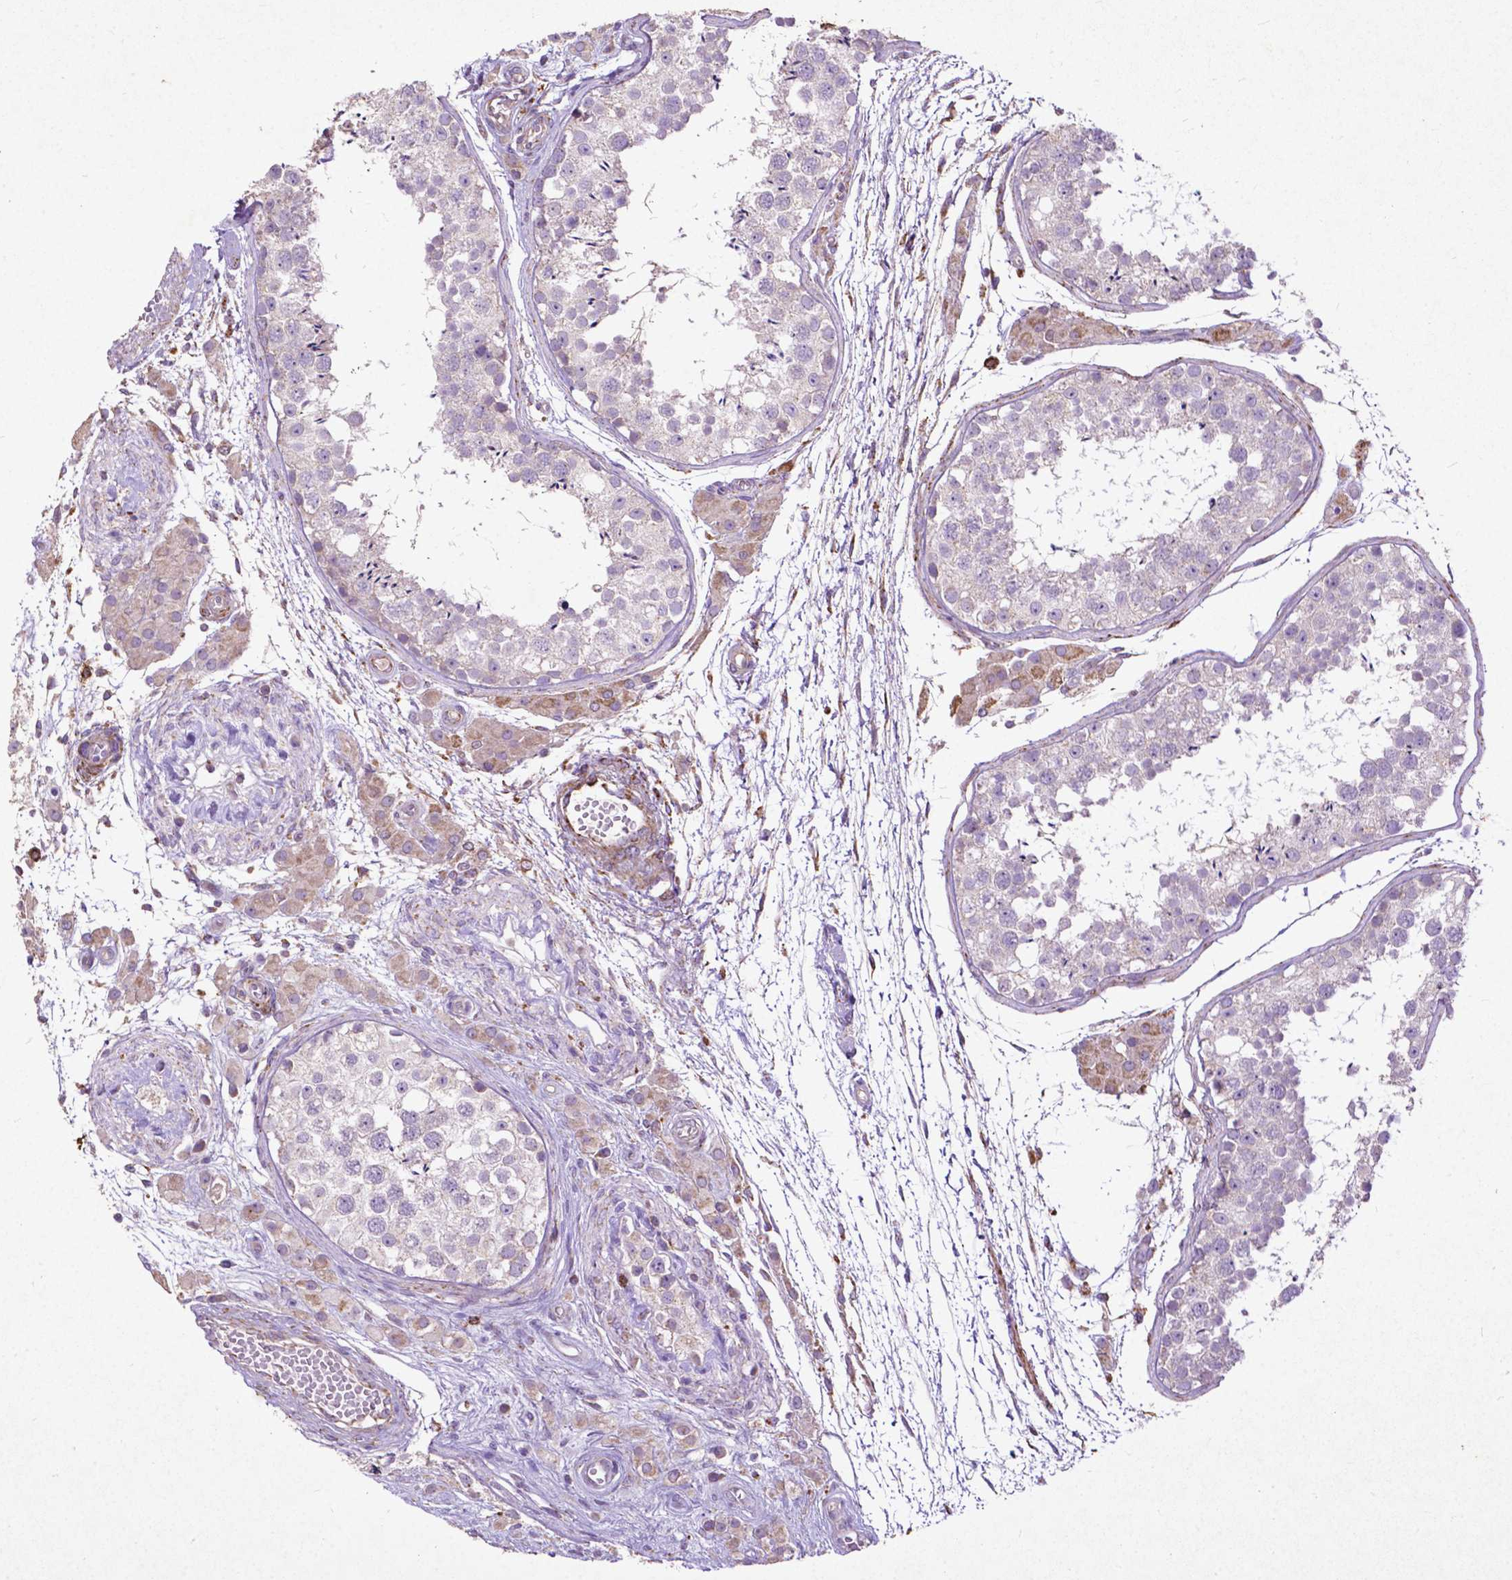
{"staining": {"intensity": "negative", "quantity": "none", "location": "none"}, "tissue": "testis", "cell_type": "Cells in seminiferous ducts", "image_type": "normal", "snomed": [{"axis": "morphology", "description": "Normal tissue, NOS"}, {"axis": "morphology", "description": "Seminoma, NOS"}, {"axis": "topography", "description": "Testis"}], "caption": "DAB immunohistochemical staining of normal human testis displays no significant positivity in cells in seminiferous ducts.", "gene": "THEGL", "patient": {"sex": "male", "age": 29}}